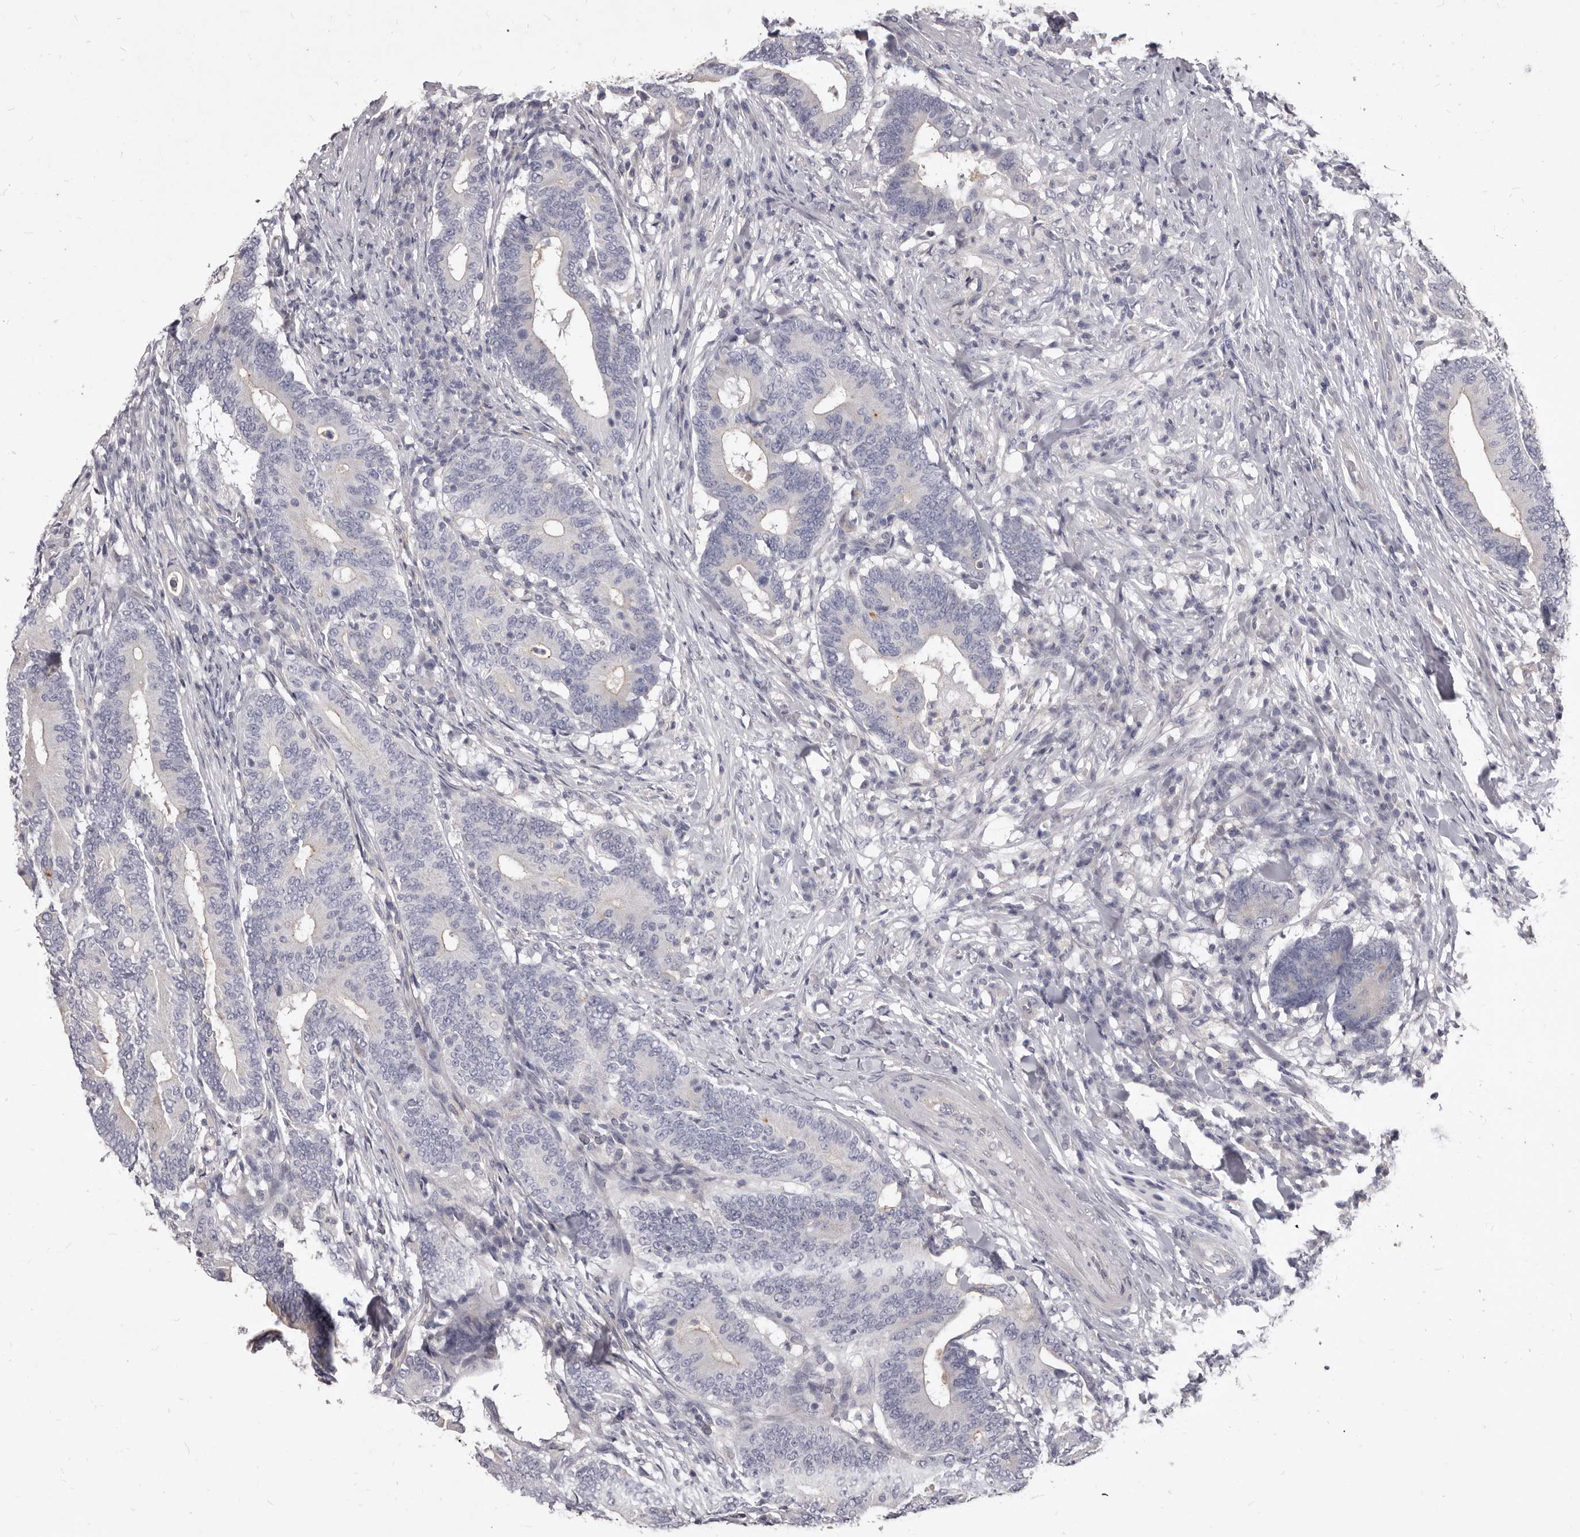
{"staining": {"intensity": "negative", "quantity": "none", "location": "none"}, "tissue": "colorectal cancer", "cell_type": "Tumor cells", "image_type": "cancer", "snomed": [{"axis": "morphology", "description": "Adenocarcinoma, NOS"}, {"axis": "topography", "description": "Colon"}], "caption": "This is an IHC histopathology image of colorectal adenocarcinoma. There is no staining in tumor cells.", "gene": "GPRC5C", "patient": {"sex": "female", "age": 66}}